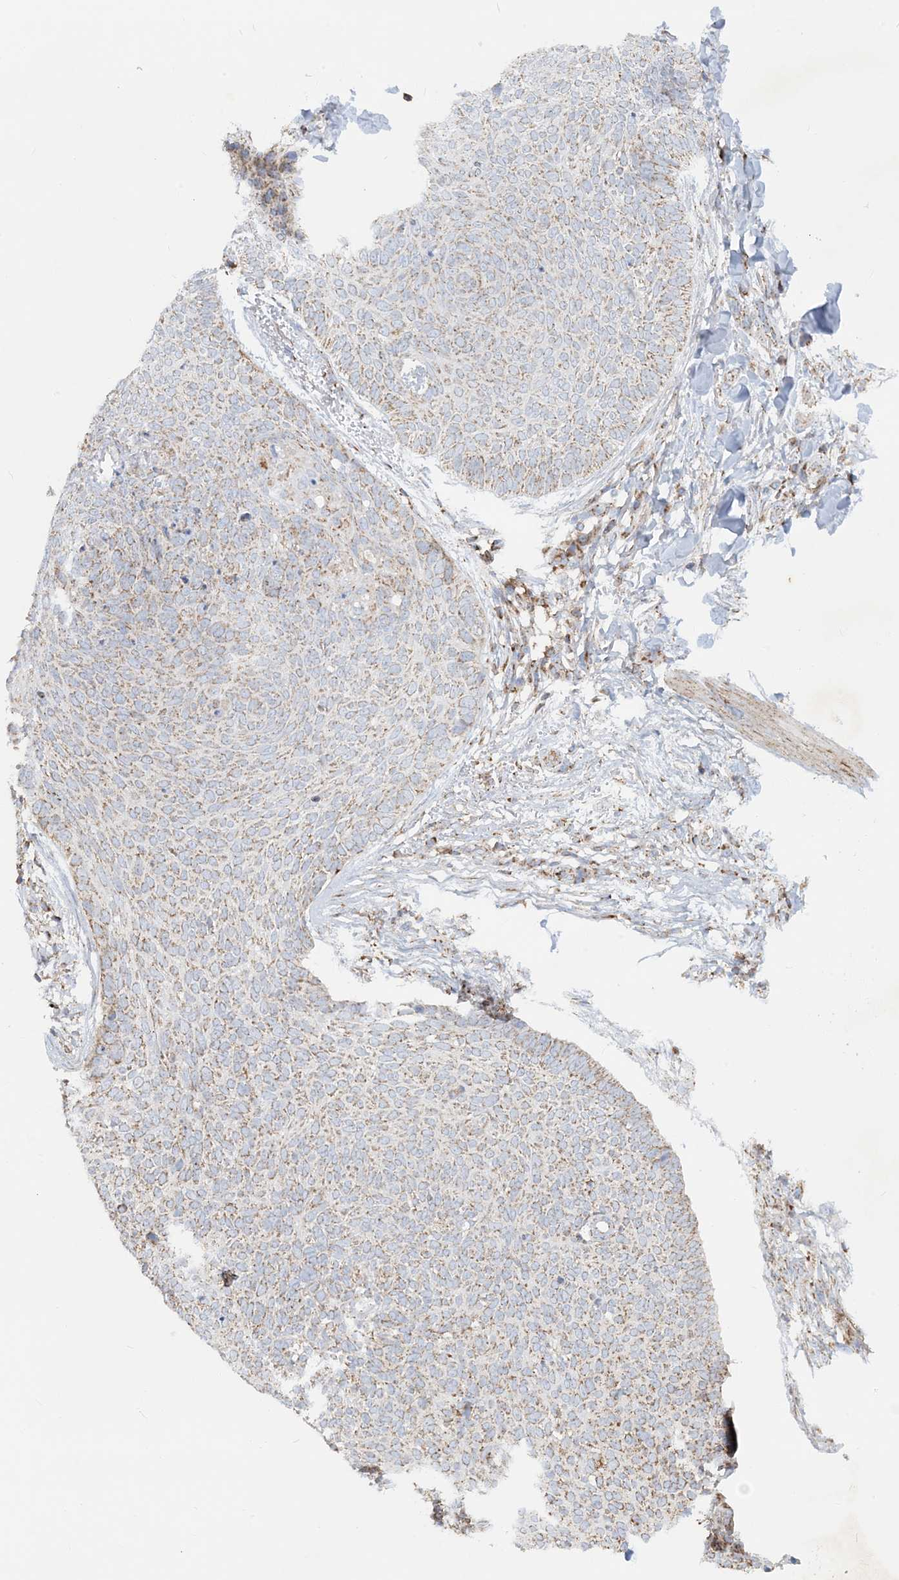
{"staining": {"intensity": "weak", "quantity": ">75%", "location": "cytoplasmic/membranous"}, "tissue": "skin cancer", "cell_type": "Tumor cells", "image_type": "cancer", "snomed": [{"axis": "morphology", "description": "Normal tissue, NOS"}, {"axis": "morphology", "description": "Basal cell carcinoma"}, {"axis": "topography", "description": "Skin"}], "caption": "This is a photomicrograph of IHC staining of skin cancer, which shows weak positivity in the cytoplasmic/membranous of tumor cells.", "gene": "BEND4", "patient": {"sex": "male", "age": 50}}